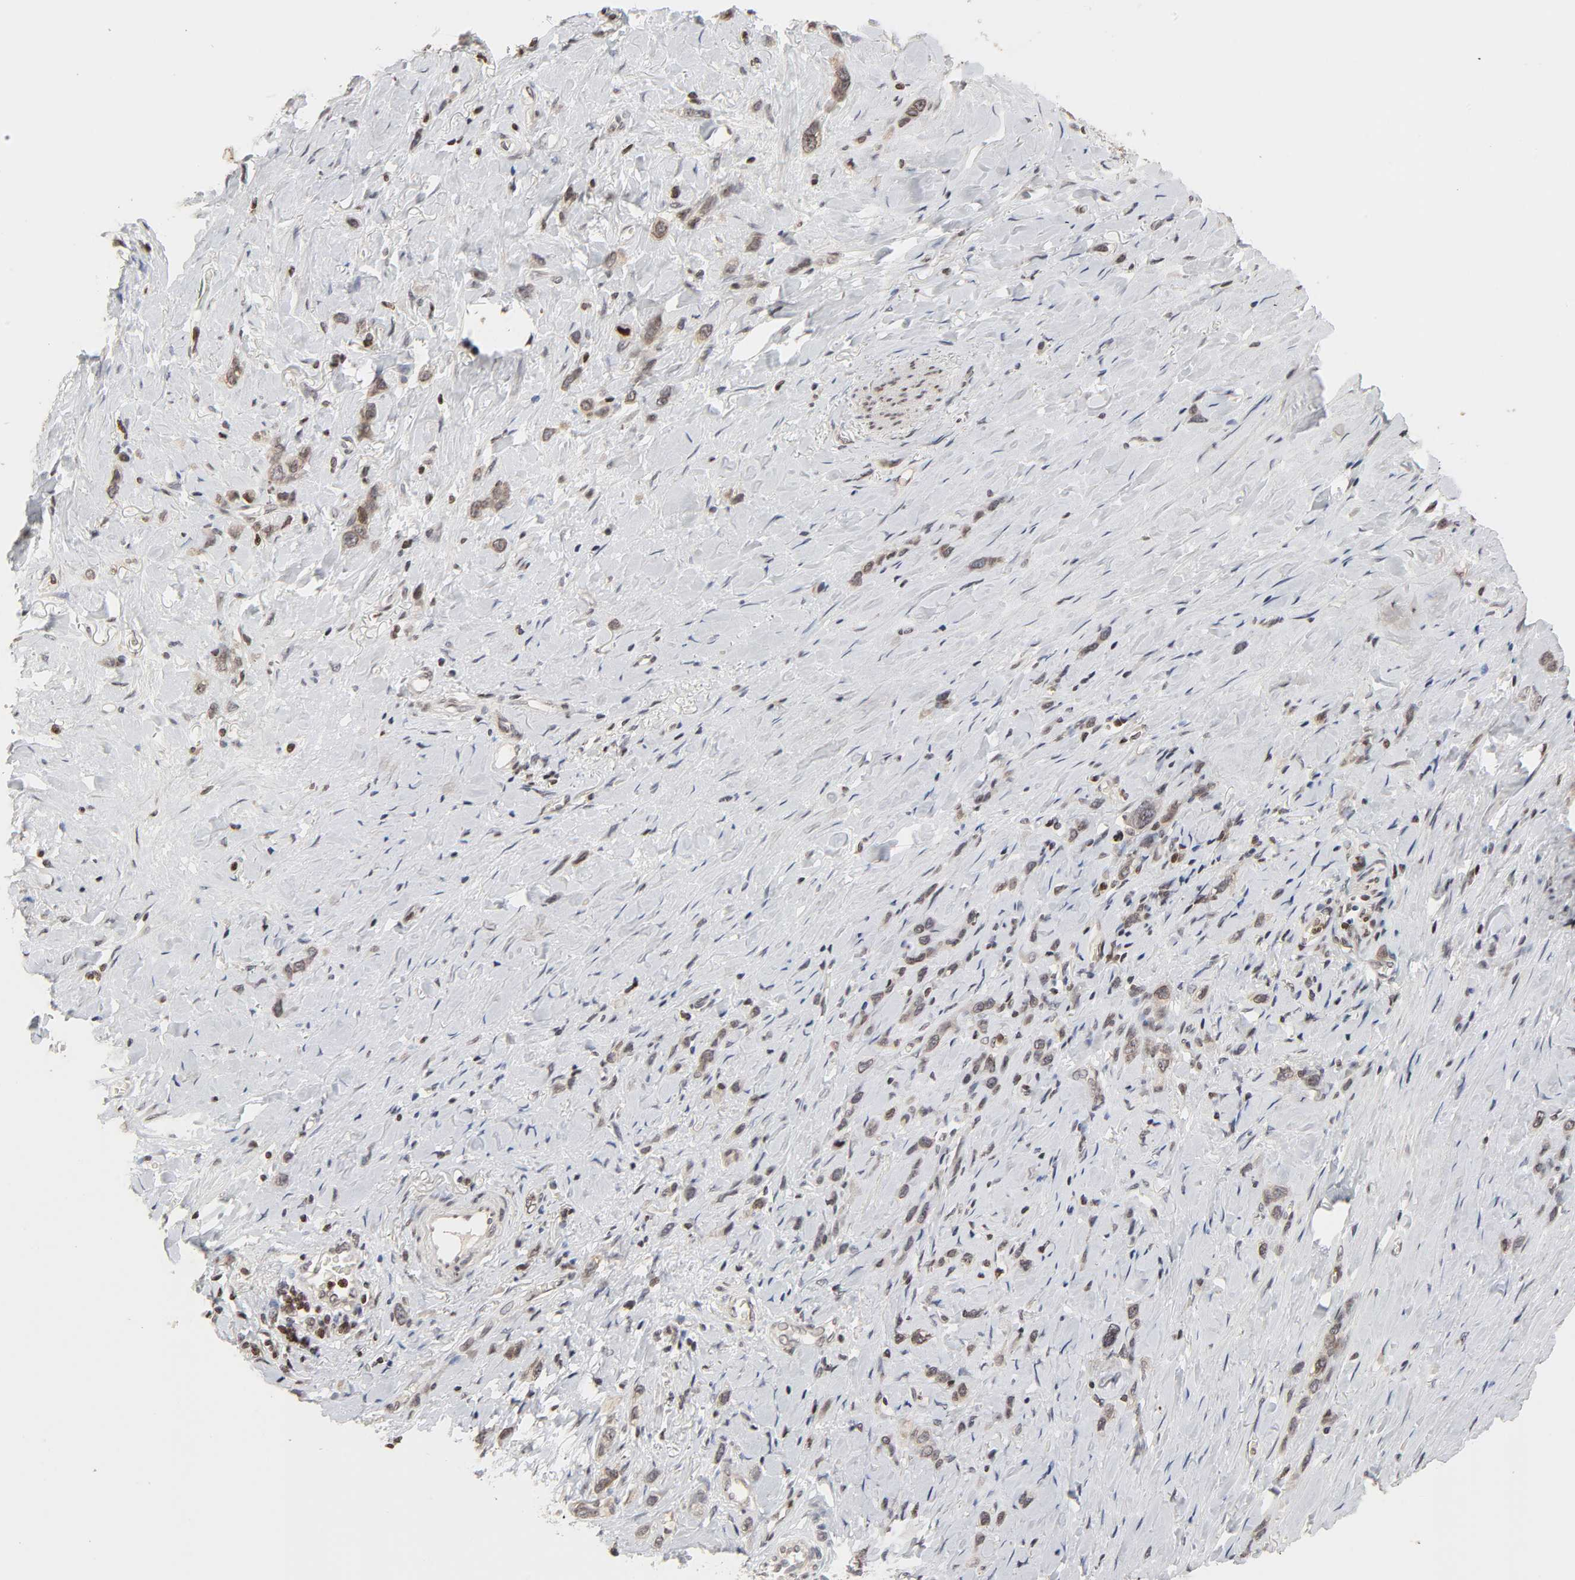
{"staining": {"intensity": "weak", "quantity": "25%-75%", "location": "cytoplasmic/membranous"}, "tissue": "stomach cancer", "cell_type": "Tumor cells", "image_type": "cancer", "snomed": [{"axis": "morphology", "description": "Normal tissue, NOS"}, {"axis": "morphology", "description": "Adenocarcinoma, NOS"}, {"axis": "morphology", "description": "Adenocarcinoma, High grade"}, {"axis": "topography", "description": "Stomach, upper"}, {"axis": "topography", "description": "Stomach"}], "caption": "Immunohistochemistry (IHC) histopathology image of stomach cancer (high-grade adenocarcinoma) stained for a protein (brown), which displays low levels of weak cytoplasmic/membranous positivity in about 25%-75% of tumor cells.", "gene": "ZNF473", "patient": {"sex": "female", "age": 65}}